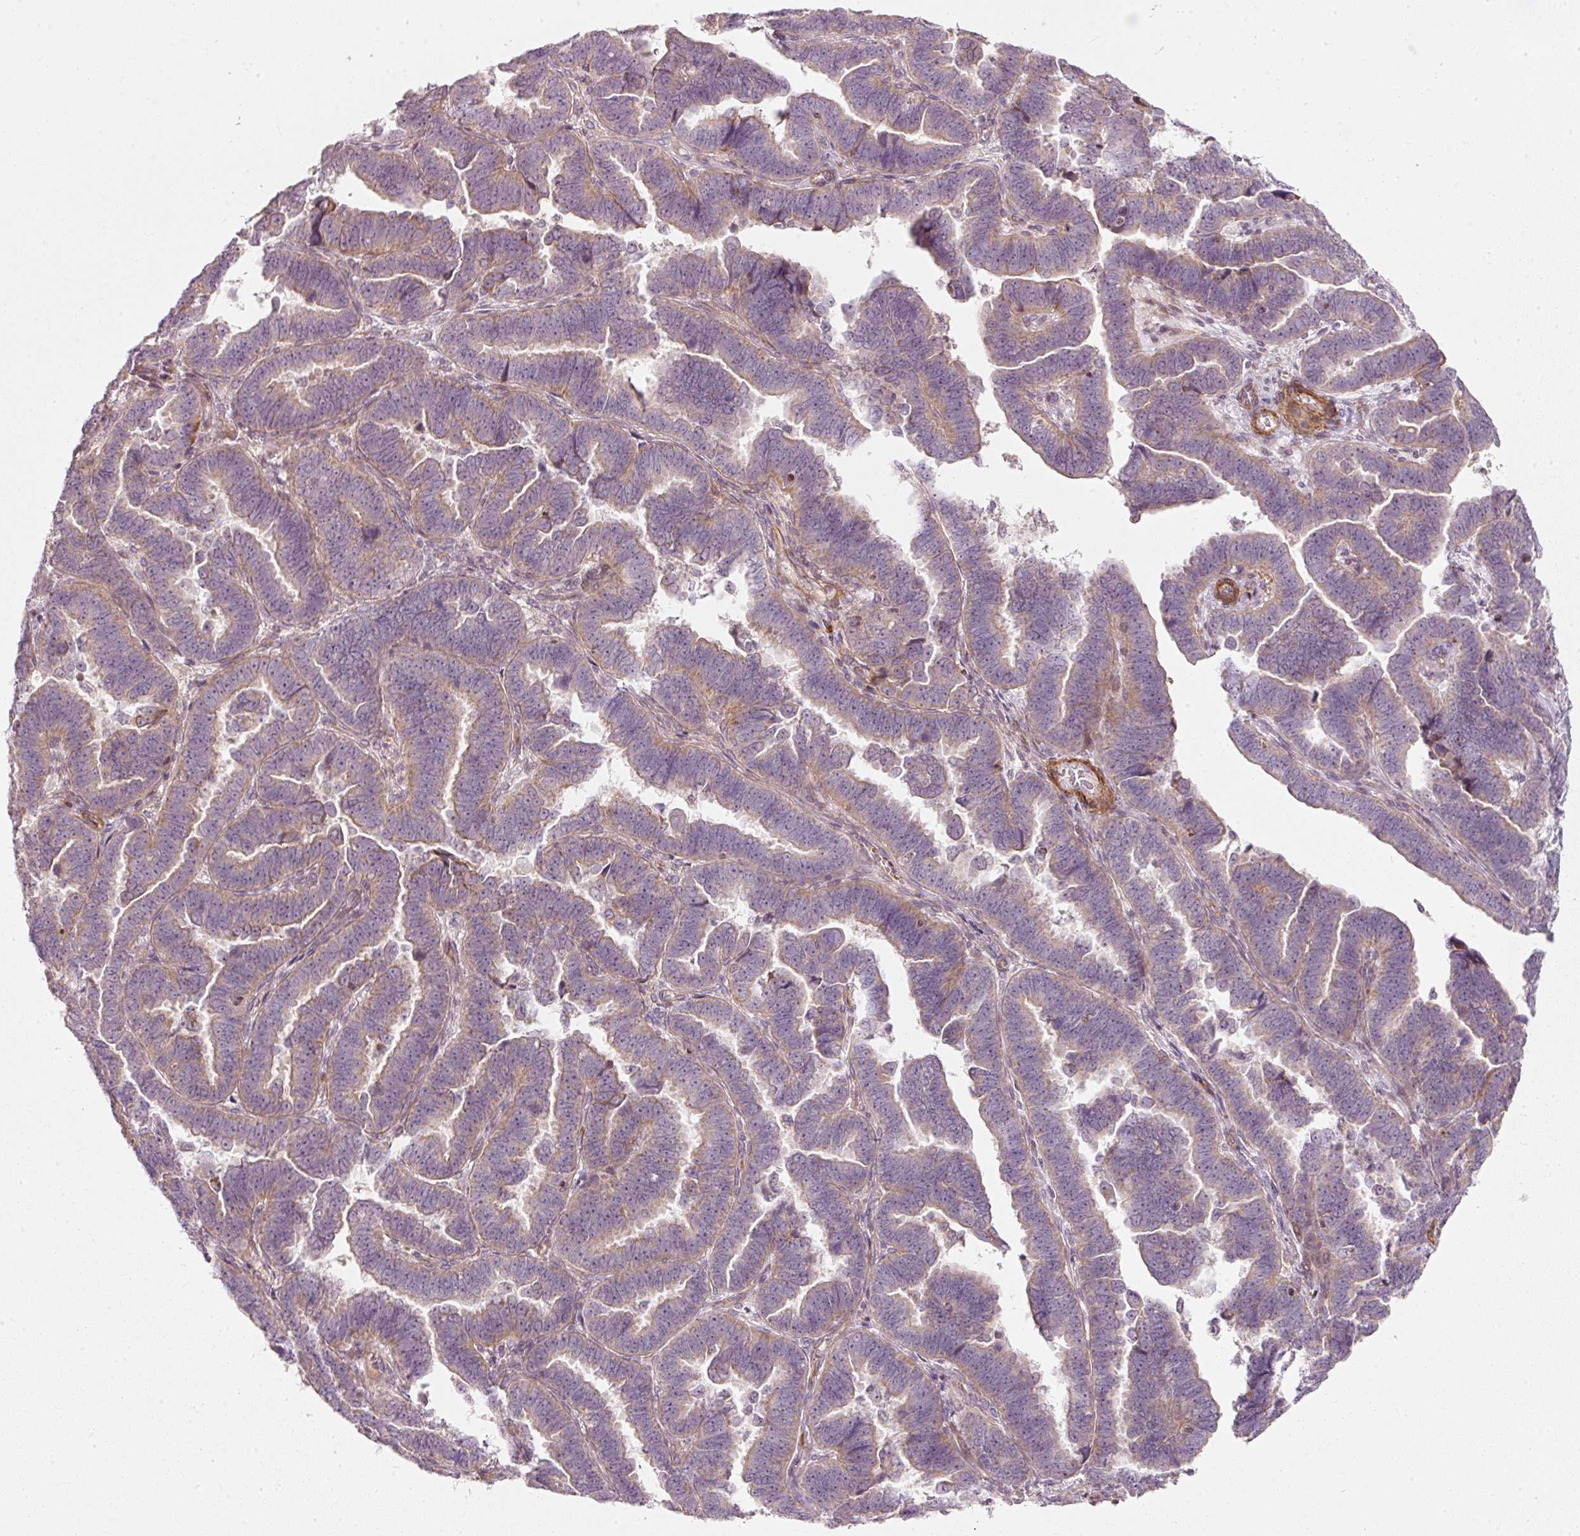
{"staining": {"intensity": "weak", "quantity": "25%-75%", "location": "cytoplasmic/membranous"}, "tissue": "endometrial cancer", "cell_type": "Tumor cells", "image_type": "cancer", "snomed": [{"axis": "morphology", "description": "Adenocarcinoma, NOS"}, {"axis": "topography", "description": "Endometrium"}], "caption": "Brown immunohistochemical staining in human adenocarcinoma (endometrial) exhibits weak cytoplasmic/membranous staining in approximately 25%-75% of tumor cells.", "gene": "KCNQ1", "patient": {"sex": "female", "age": 75}}